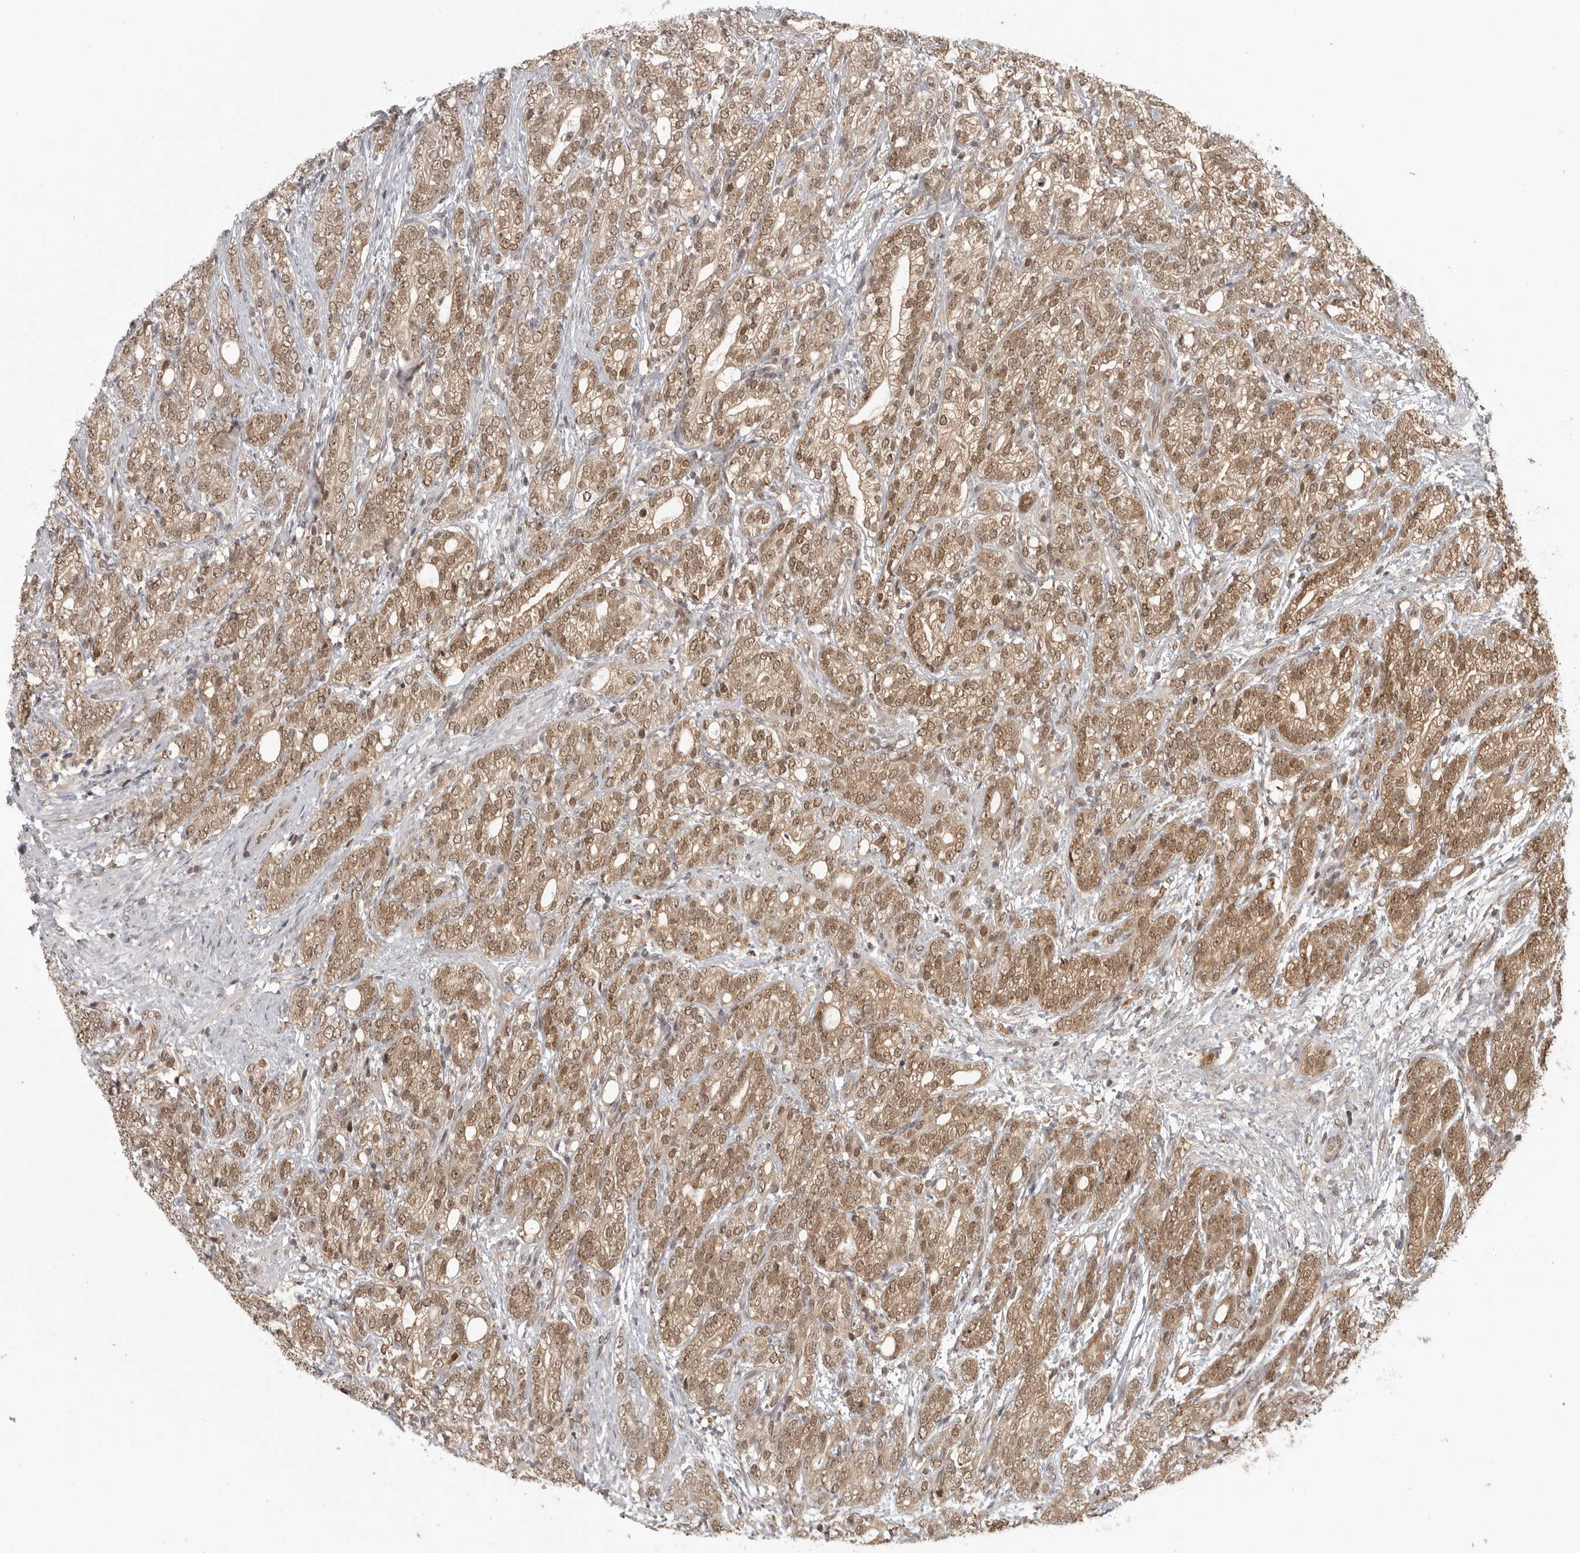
{"staining": {"intensity": "moderate", "quantity": ">75%", "location": "cytoplasmic/membranous,nuclear"}, "tissue": "prostate cancer", "cell_type": "Tumor cells", "image_type": "cancer", "snomed": [{"axis": "morphology", "description": "Adenocarcinoma, High grade"}, {"axis": "topography", "description": "Prostate"}], "caption": "This is a histology image of immunohistochemistry staining of high-grade adenocarcinoma (prostate), which shows moderate positivity in the cytoplasmic/membranous and nuclear of tumor cells.", "gene": "PEG3", "patient": {"sex": "male", "age": 57}}